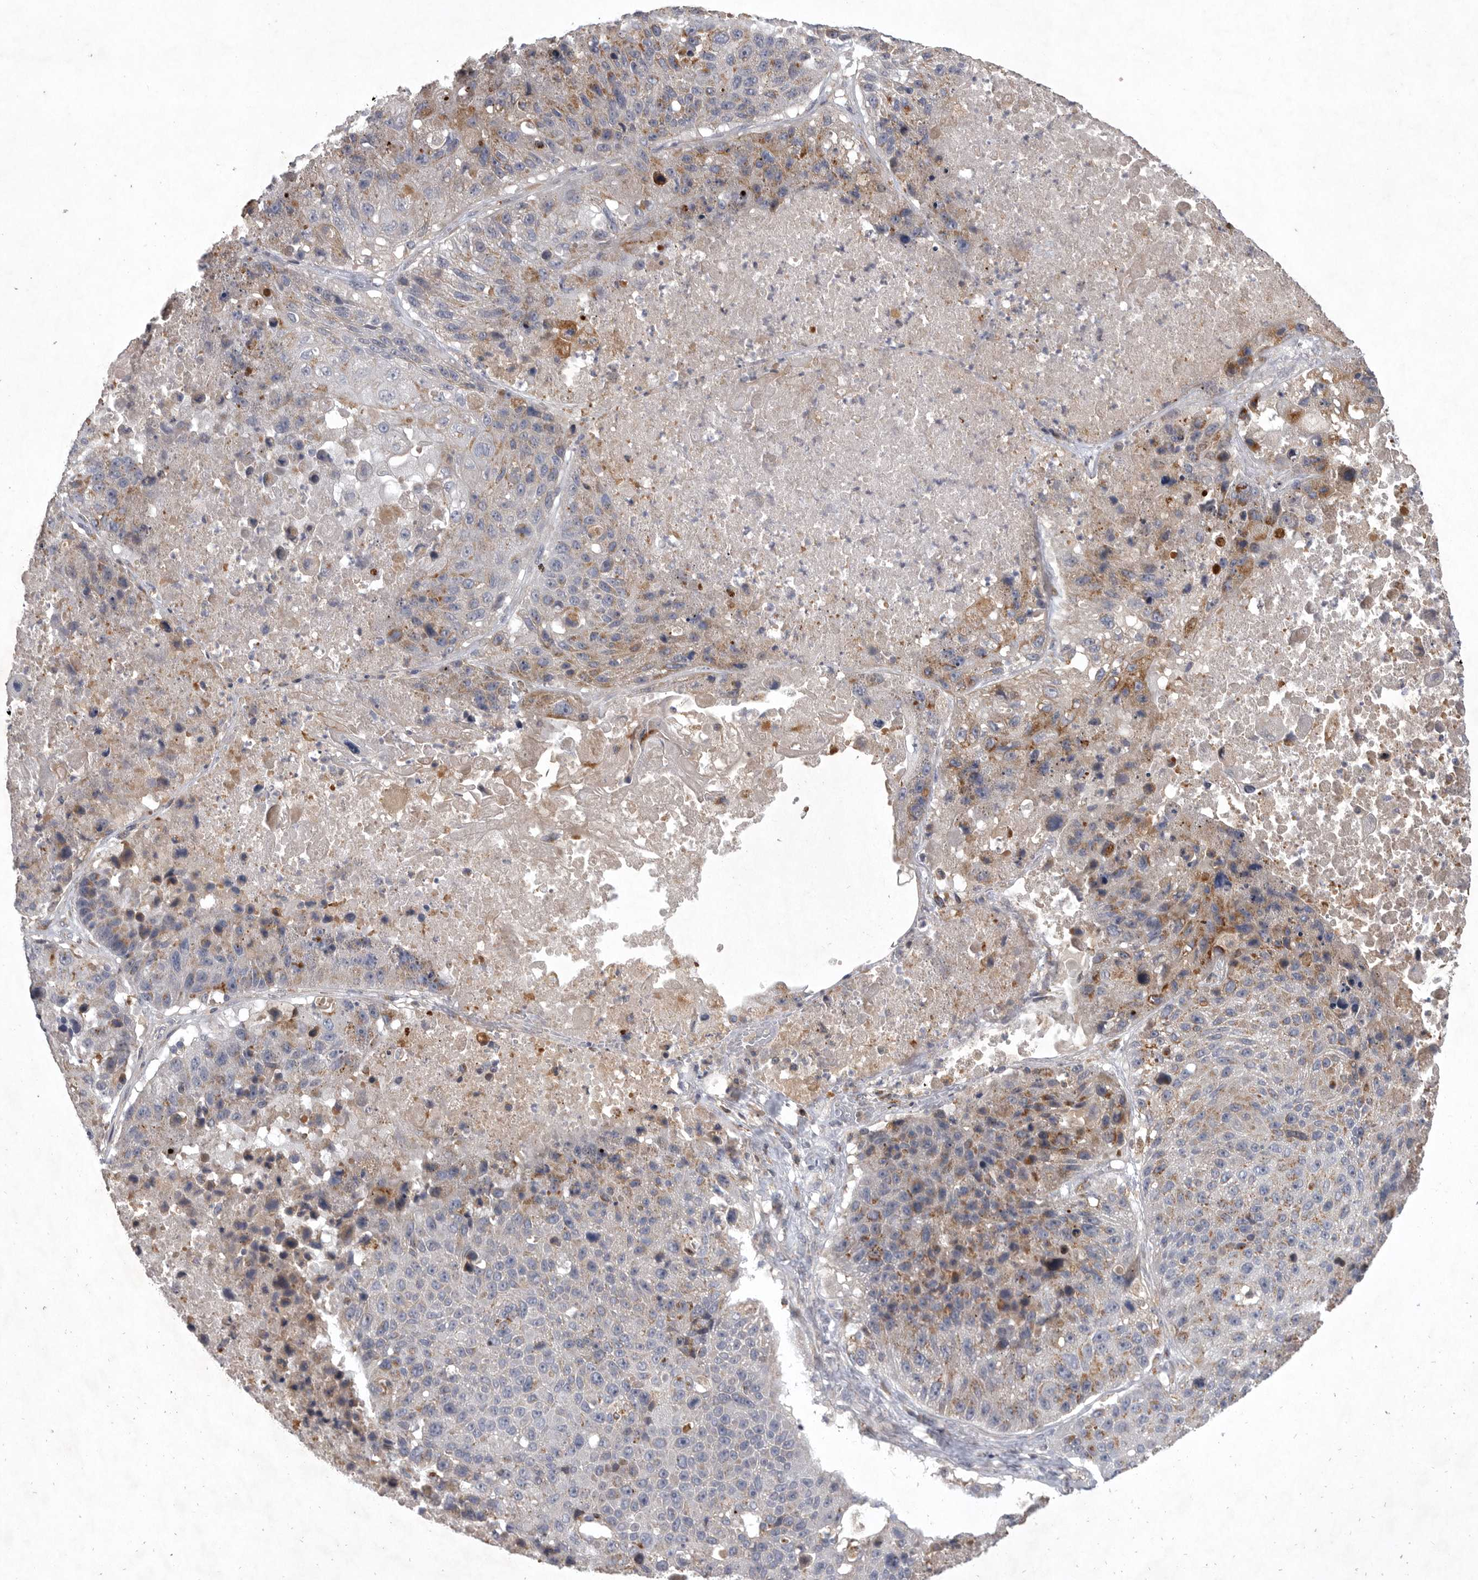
{"staining": {"intensity": "moderate", "quantity": "<25%", "location": "cytoplasmic/membranous"}, "tissue": "lung cancer", "cell_type": "Tumor cells", "image_type": "cancer", "snomed": [{"axis": "morphology", "description": "Squamous cell carcinoma, NOS"}, {"axis": "topography", "description": "Lung"}], "caption": "Human lung squamous cell carcinoma stained for a protein (brown) displays moderate cytoplasmic/membranous positive staining in approximately <25% of tumor cells.", "gene": "LAMTOR3", "patient": {"sex": "male", "age": 61}}